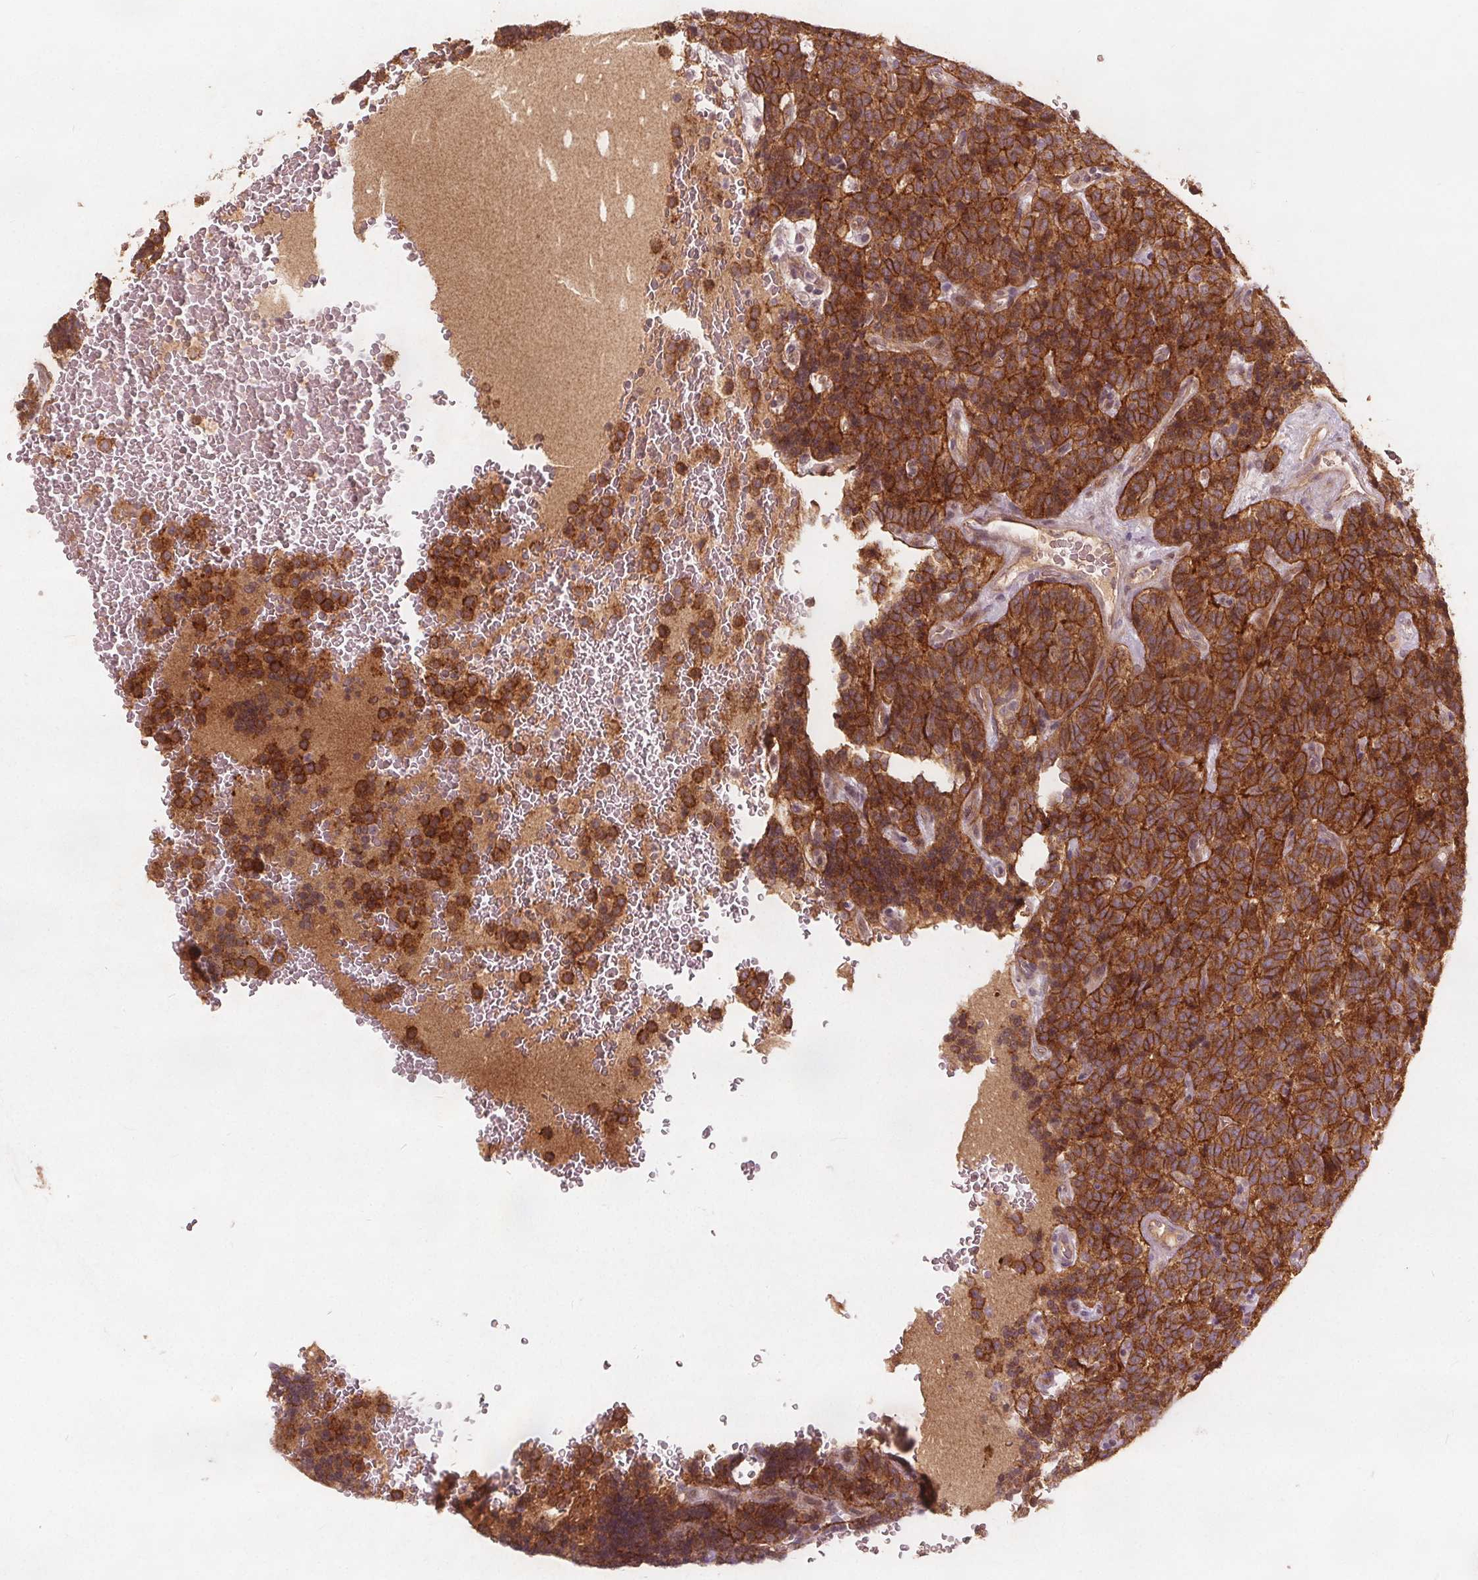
{"staining": {"intensity": "strong", "quantity": ">75%", "location": "cytoplasmic/membranous"}, "tissue": "carcinoid", "cell_type": "Tumor cells", "image_type": "cancer", "snomed": [{"axis": "morphology", "description": "Carcinoid, malignant, NOS"}, {"axis": "topography", "description": "Pancreas"}], "caption": "A photomicrograph of human carcinoid stained for a protein demonstrates strong cytoplasmic/membranous brown staining in tumor cells. Nuclei are stained in blue.", "gene": "PTPRT", "patient": {"sex": "male", "age": 36}}